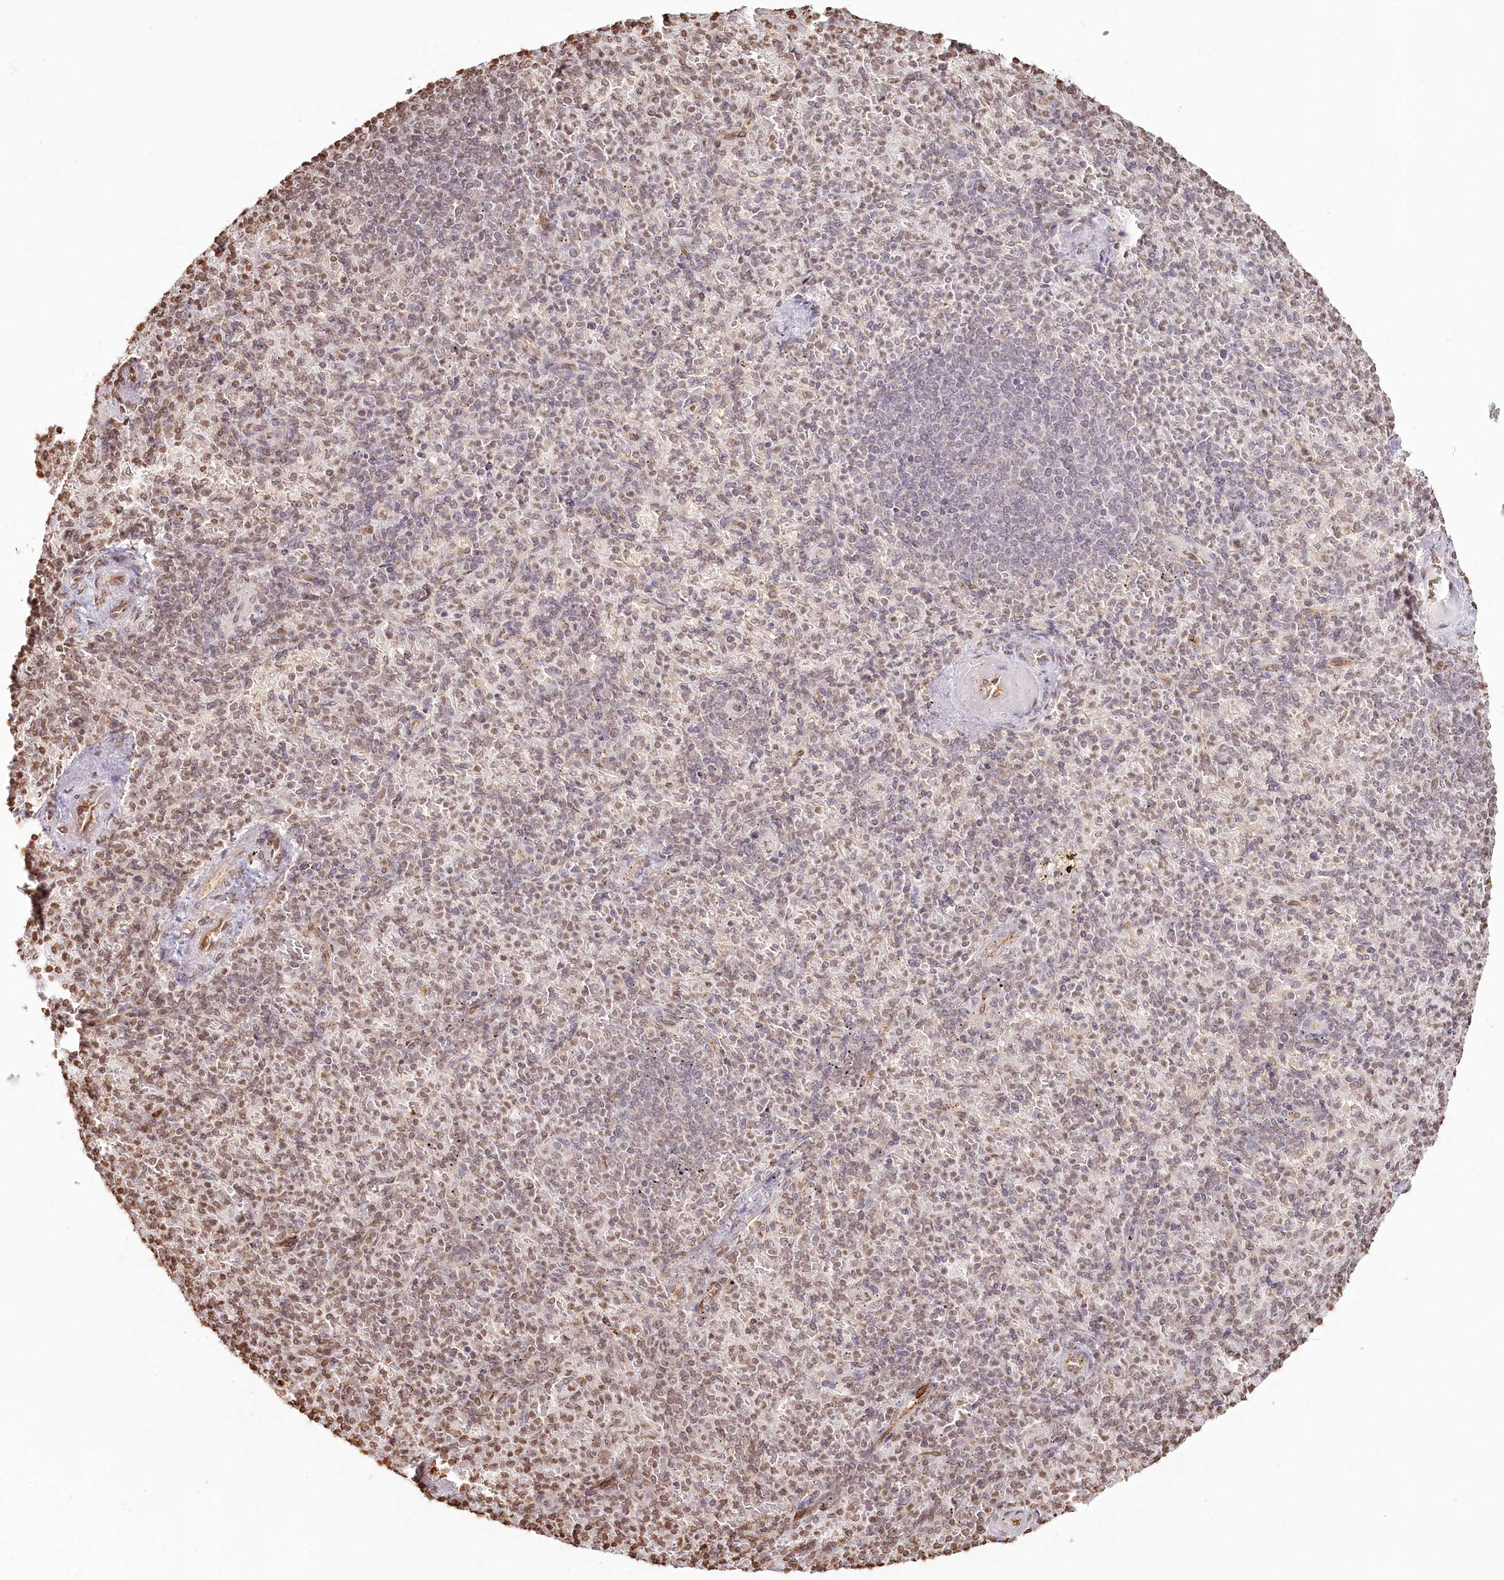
{"staining": {"intensity": "moderate", "quantity": "25%-75%", "location": "nuclear"}, "tissue": "spleen", "cell_type": "Cells in red pulp", "image_type": "normal", "snomed": [{"axis": "morphology", "description": "Normal tissue, NOS"}, {"axis": "topography", "description": "Spleen"}], "caption": "IHC (DAB) staining of benign human spleen demonstrates moderate nuclear protein expression in approximately 25%-75% of cells in red pulp. (DAB IHC, brown staining for protein, blue staining for nuclei).", "gene": "FAM13A", "patient": {"sex": "female", "age": 74}}